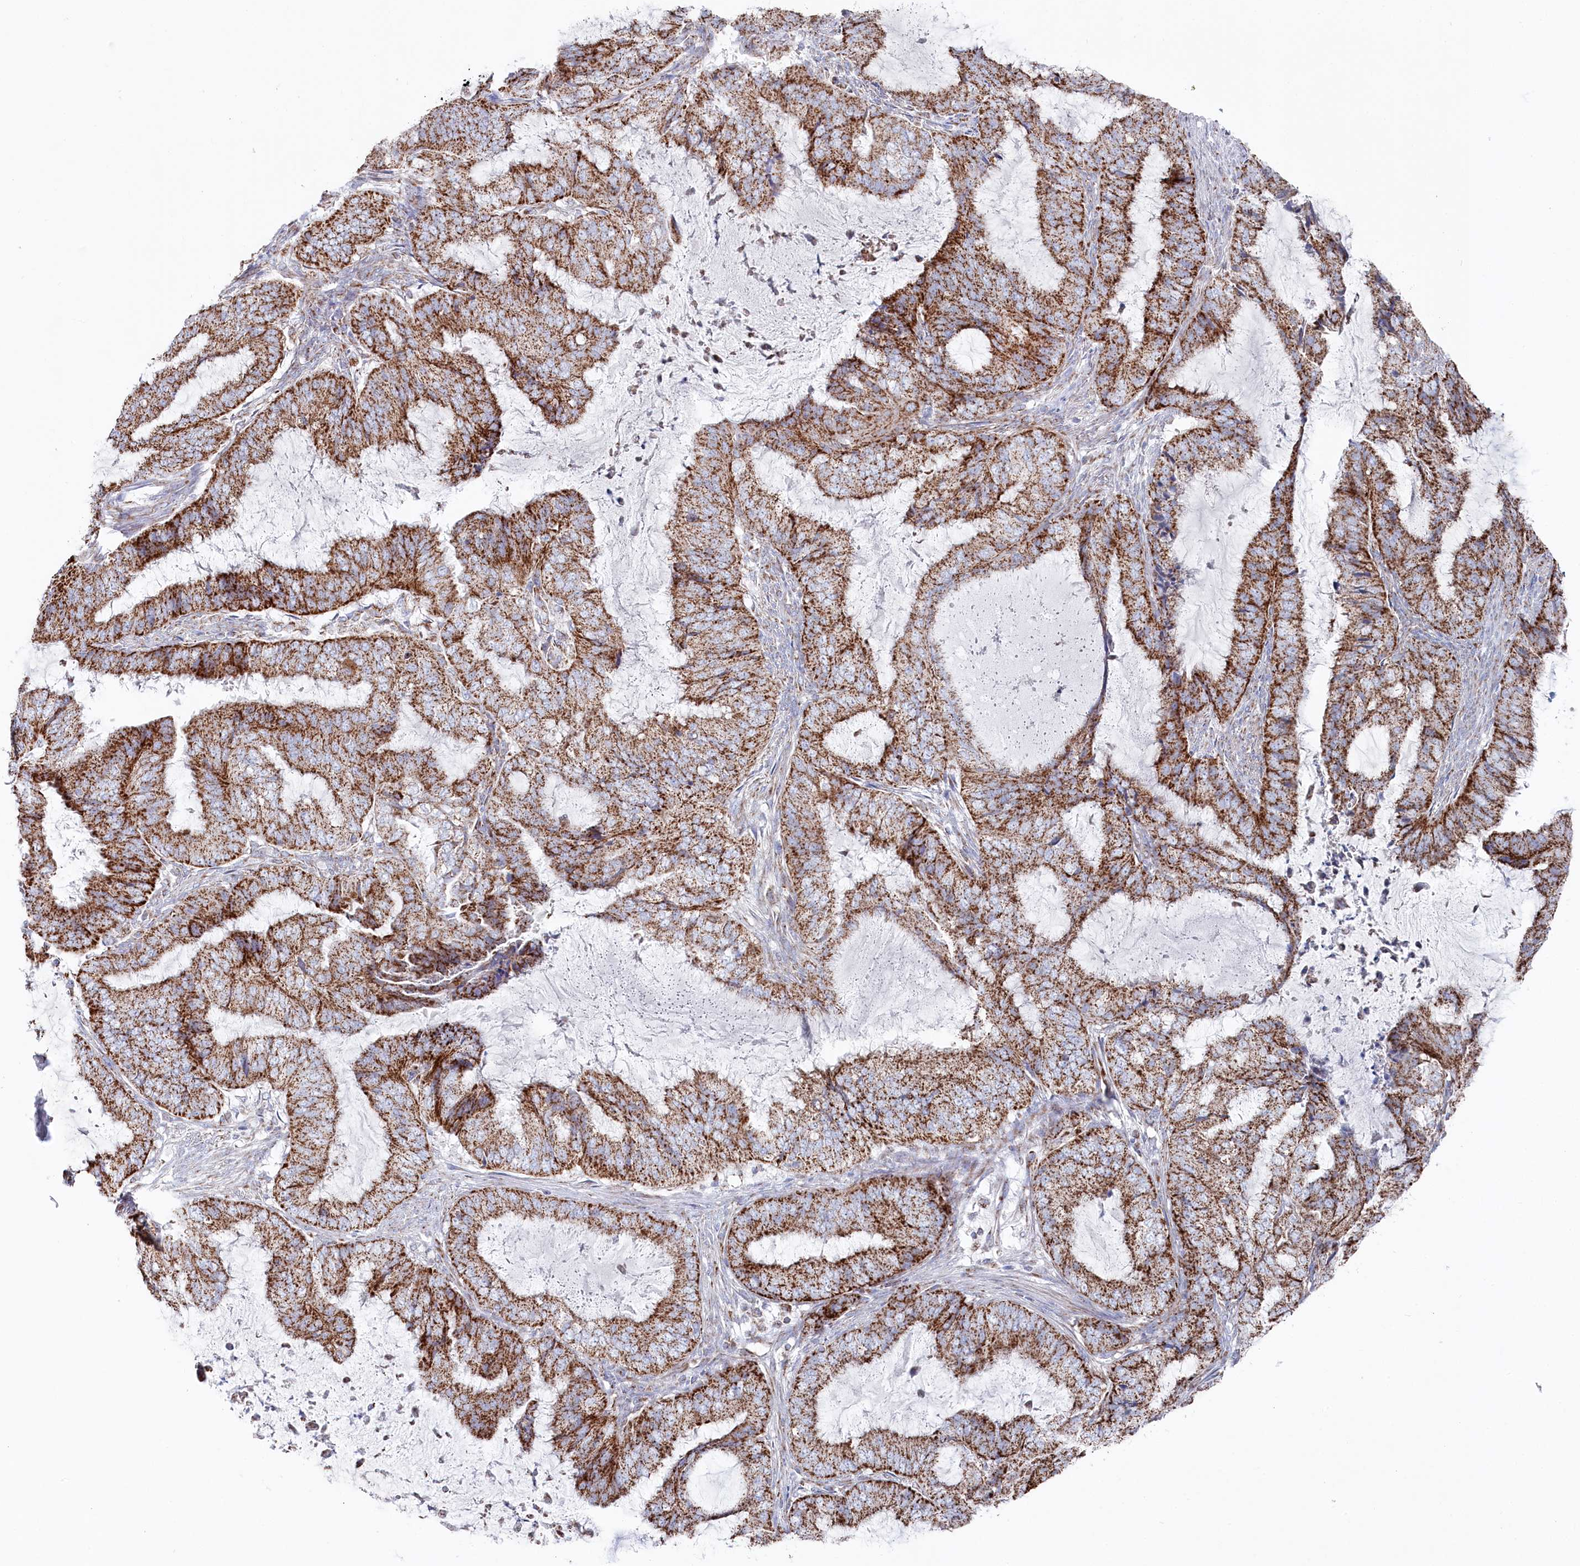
{"staining": {"intensity": "moderate", "quantity": ">75%", "location": "cytoplasmic/membranous"}, "tissue": "endometrial cancer", "cell_type": "Tumor cells", "image_type": "cancer", "snomed": [{"axis": "morphology", "description": "Adenocarcinoma, NOS"}, {"axis": "topography", "description": "Endometrium"}], "caption": "Immunohistochemistry (IHC) photomicrograph of neoplastic tissue: adenocarcinoma (endometrial) stained using immunohistochemistry (IHC) displays medium levels of moderate protein expression localized specifically in the cytoplasmic/membranous of tumor cells, appearing as a cytoplasmic/membranous brown color.", "gene": "GLS2", "patient": {"sex": "female", "age": 81}}